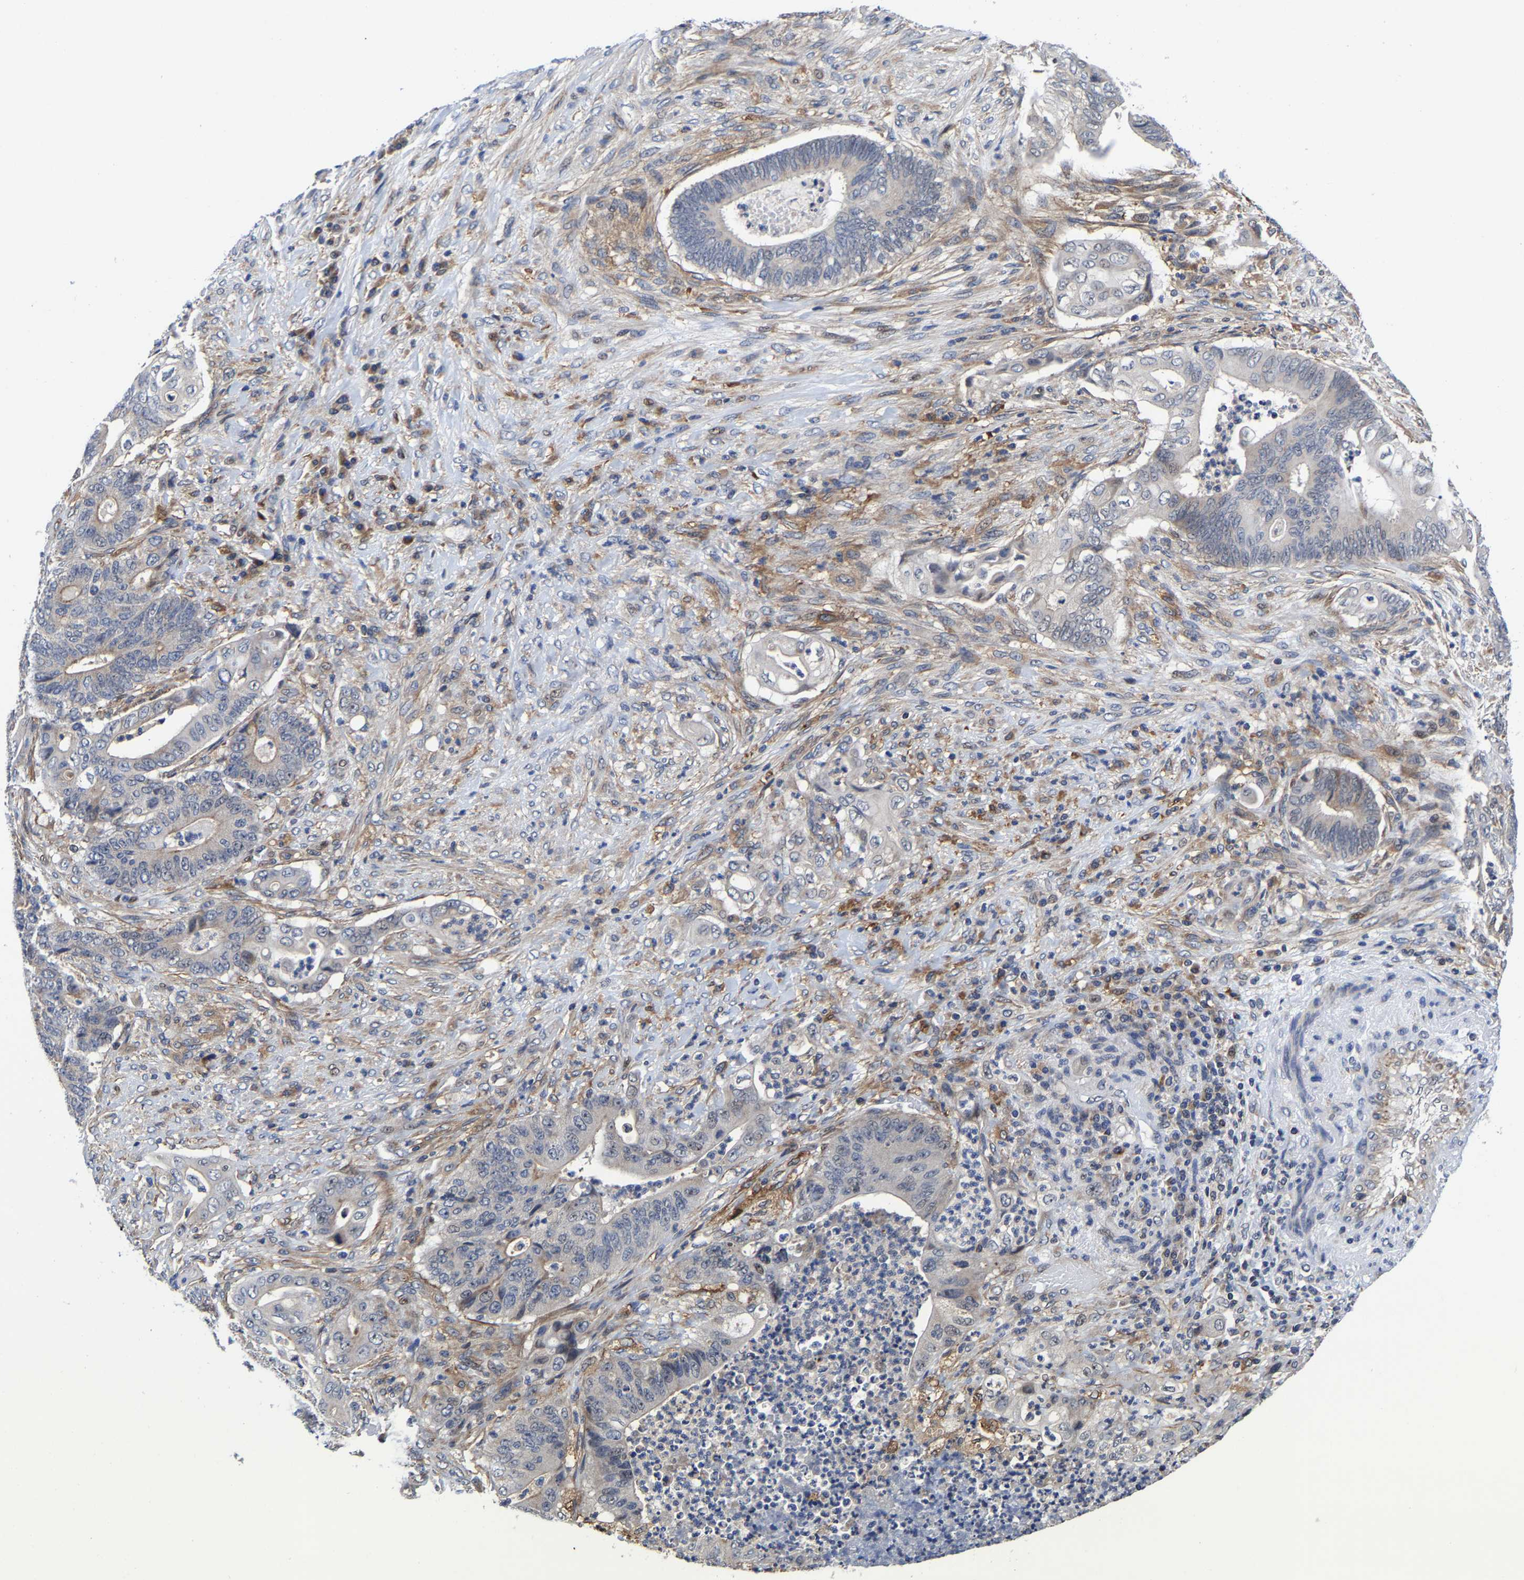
{"staining": {"intensity": "weak", "quantity": "<25%", "location": "cytoplasmic/membranous"}, "tissue": "stomach cancer", "cell_type": "Tumor cells", "image_type": "cancer", "snomed": [{"axis": "morphology", "description": "Adenocarcinoma, NOS"}, {"axis": "topography", "description": "Stomach"}], "caption": "Tumor cells show no significant protein positivity in adenocarcinoma (stomach). (Stains: DAB (3,3'-diaminobenzidine) immunohistochemistry with hematoxylin counter stain, Microscopy: brightfield microscopy at high magnification).", "gene": "PFKFB3", "patient": {"sex": "female", "age": 73}}